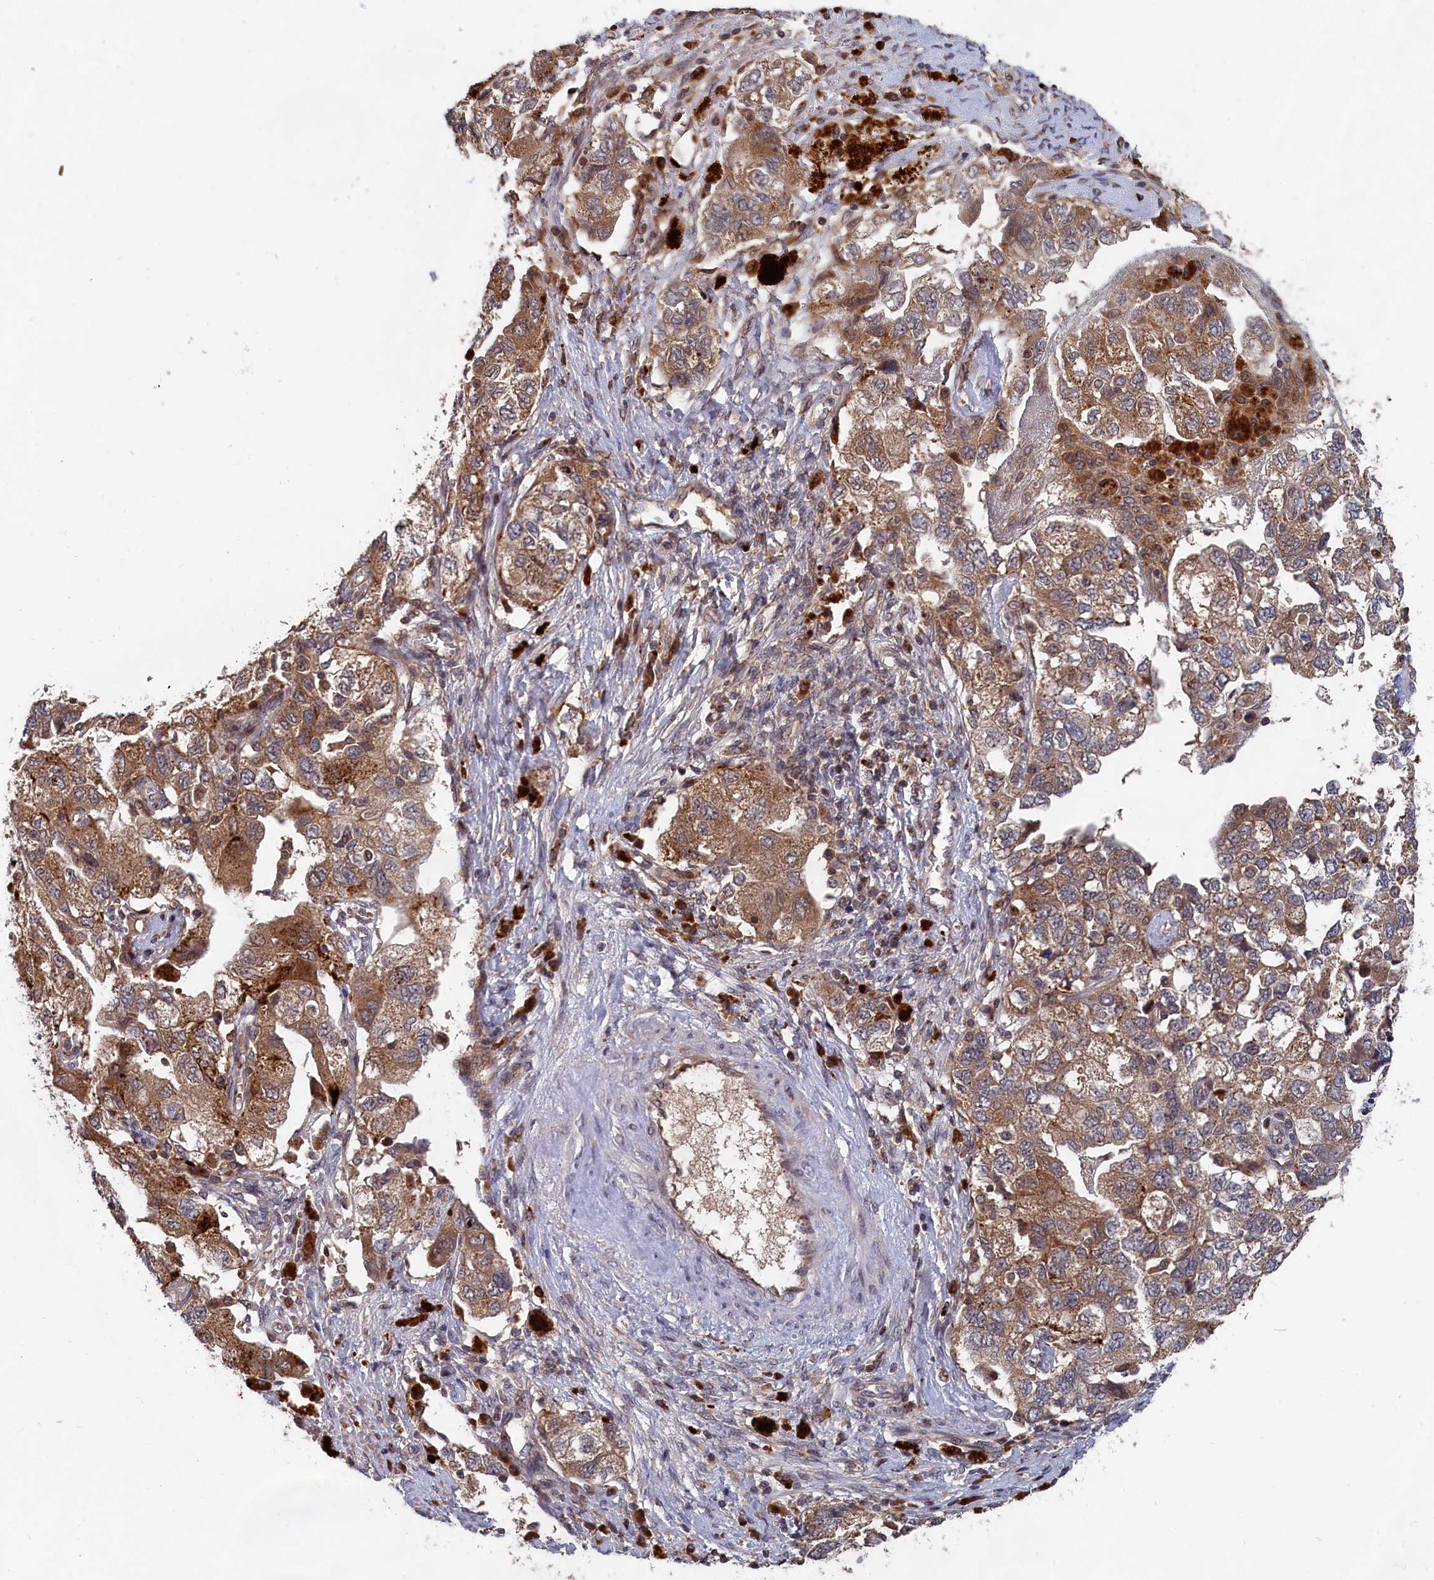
{"staining": {"intensity": "moderate", "quantity": ">75%", "location": "cytoplasmic/membranous"}, "tissue": "ovarian cancer", "cell_type": "Tumor cells", "image_type": "cancer", "snomed": [{"axis": "morphology", "description": "Carcinoma, NOS"}, {"axis": "morphology", "description": "Cystadenocarcinoma, serous, NOS"}, {"axis": "topography", "description": "Ovary"}], "caption": "A brown stain labels moderate cytoplasmic/membranous expression of a protein in ovarian cancer (carcinoma) tumor cells.", "gene": "TRAPPC2L", "patient": {"sex": "female", "age": 69}}